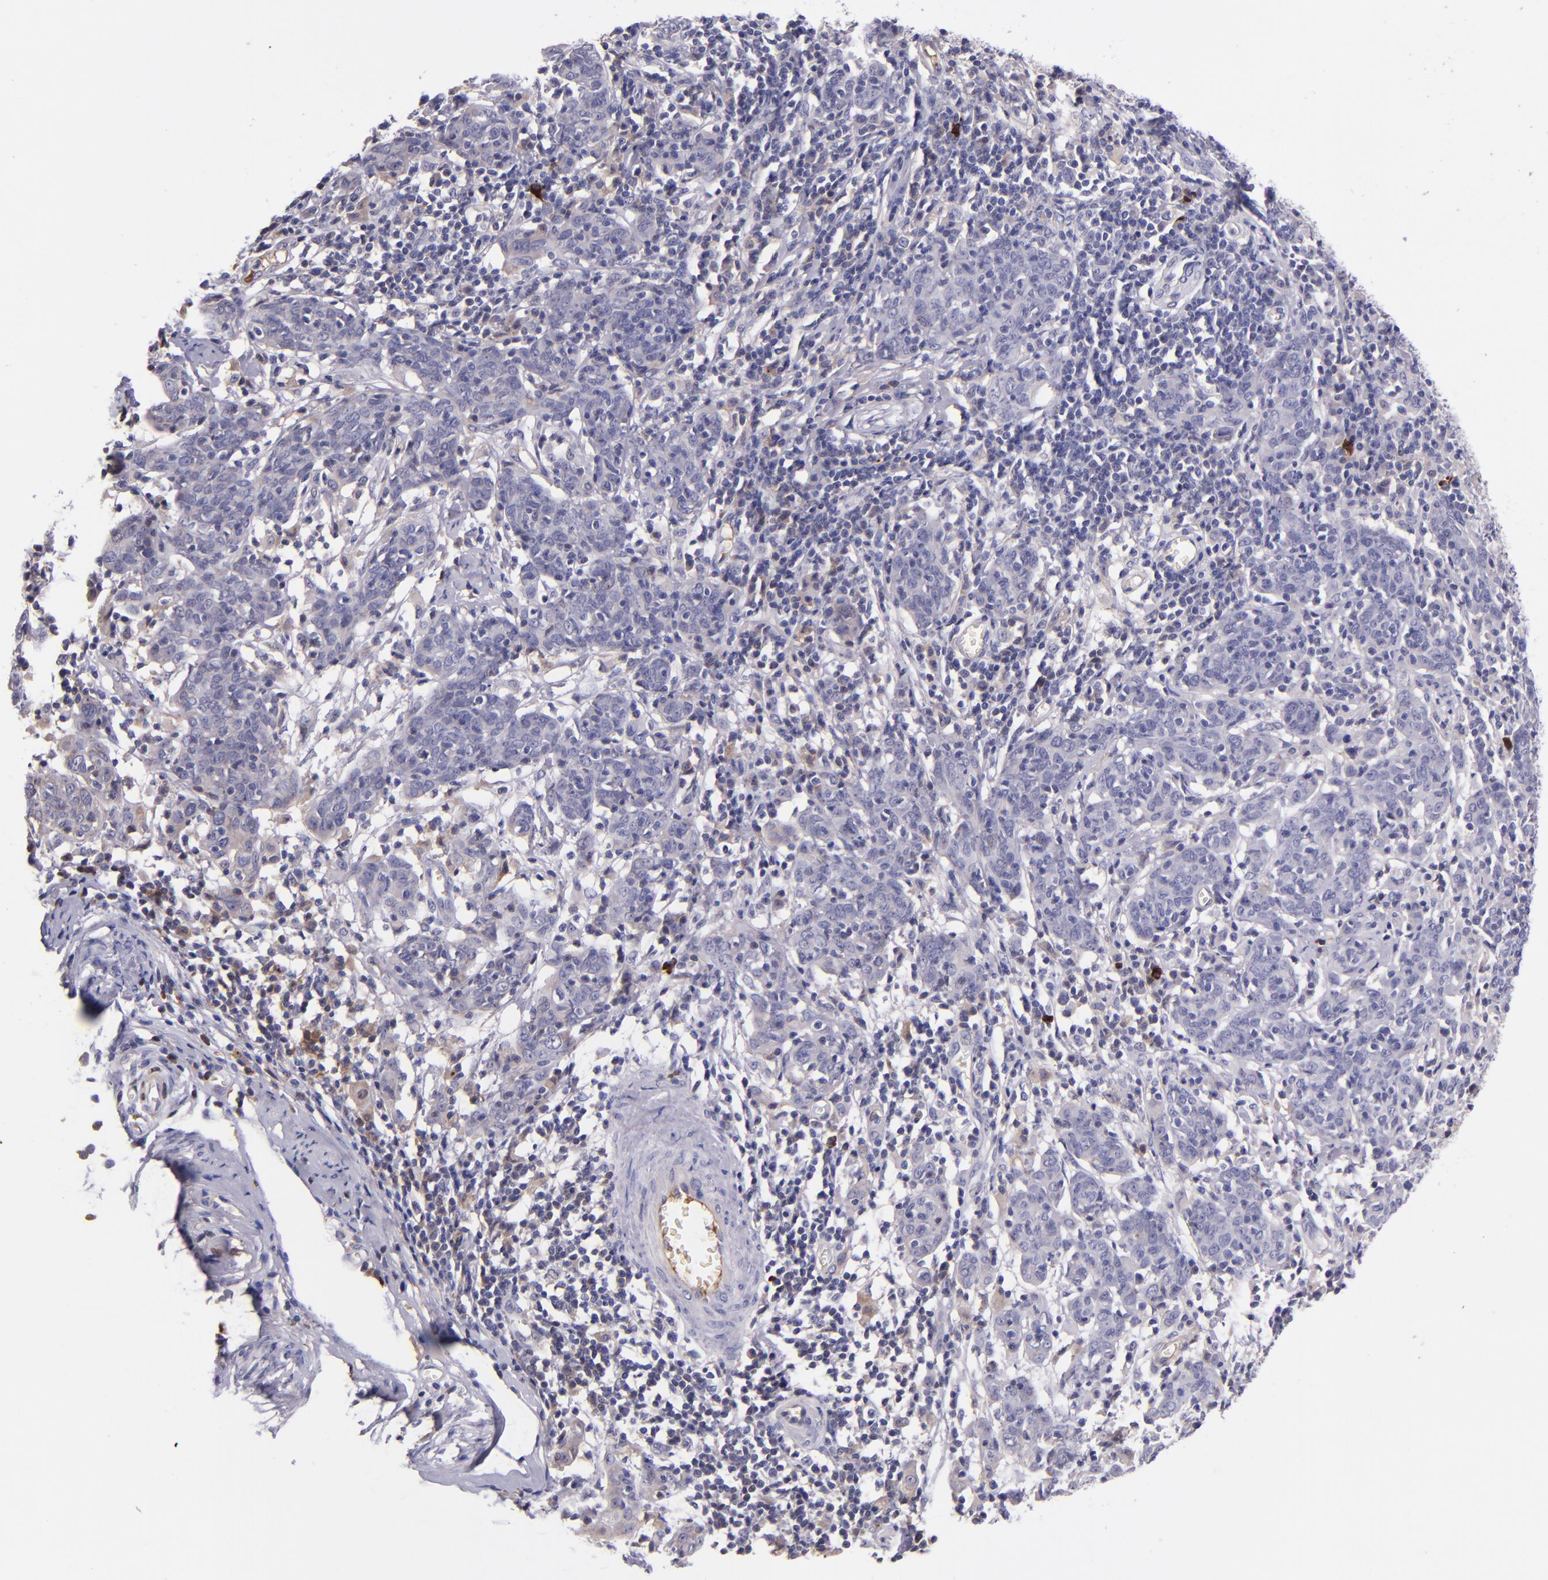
{"staining": {"intensity": "negative", "quantity": "none", "location": "none"}, "tissue": "cervical cancer", "cell_type": "Tumor cells", "image_type": "cancer", "snomed": [{"axis": "morphology", "description": "Normal tissue, NOS"}, {"axis": "morphology", "description": "Squamous cell carcinoma, NOS"}, {"axis": "topography", "description": "Cervix"}], "caption": "High power microscopy micrograph of an immunohistochemistry (IHC) image of cervical cancer (squamous cell carcinoma), revealing no significant expression in tumor cells.", "gene": "KNG1", "patient": {"sex": "female", "age": 67}}